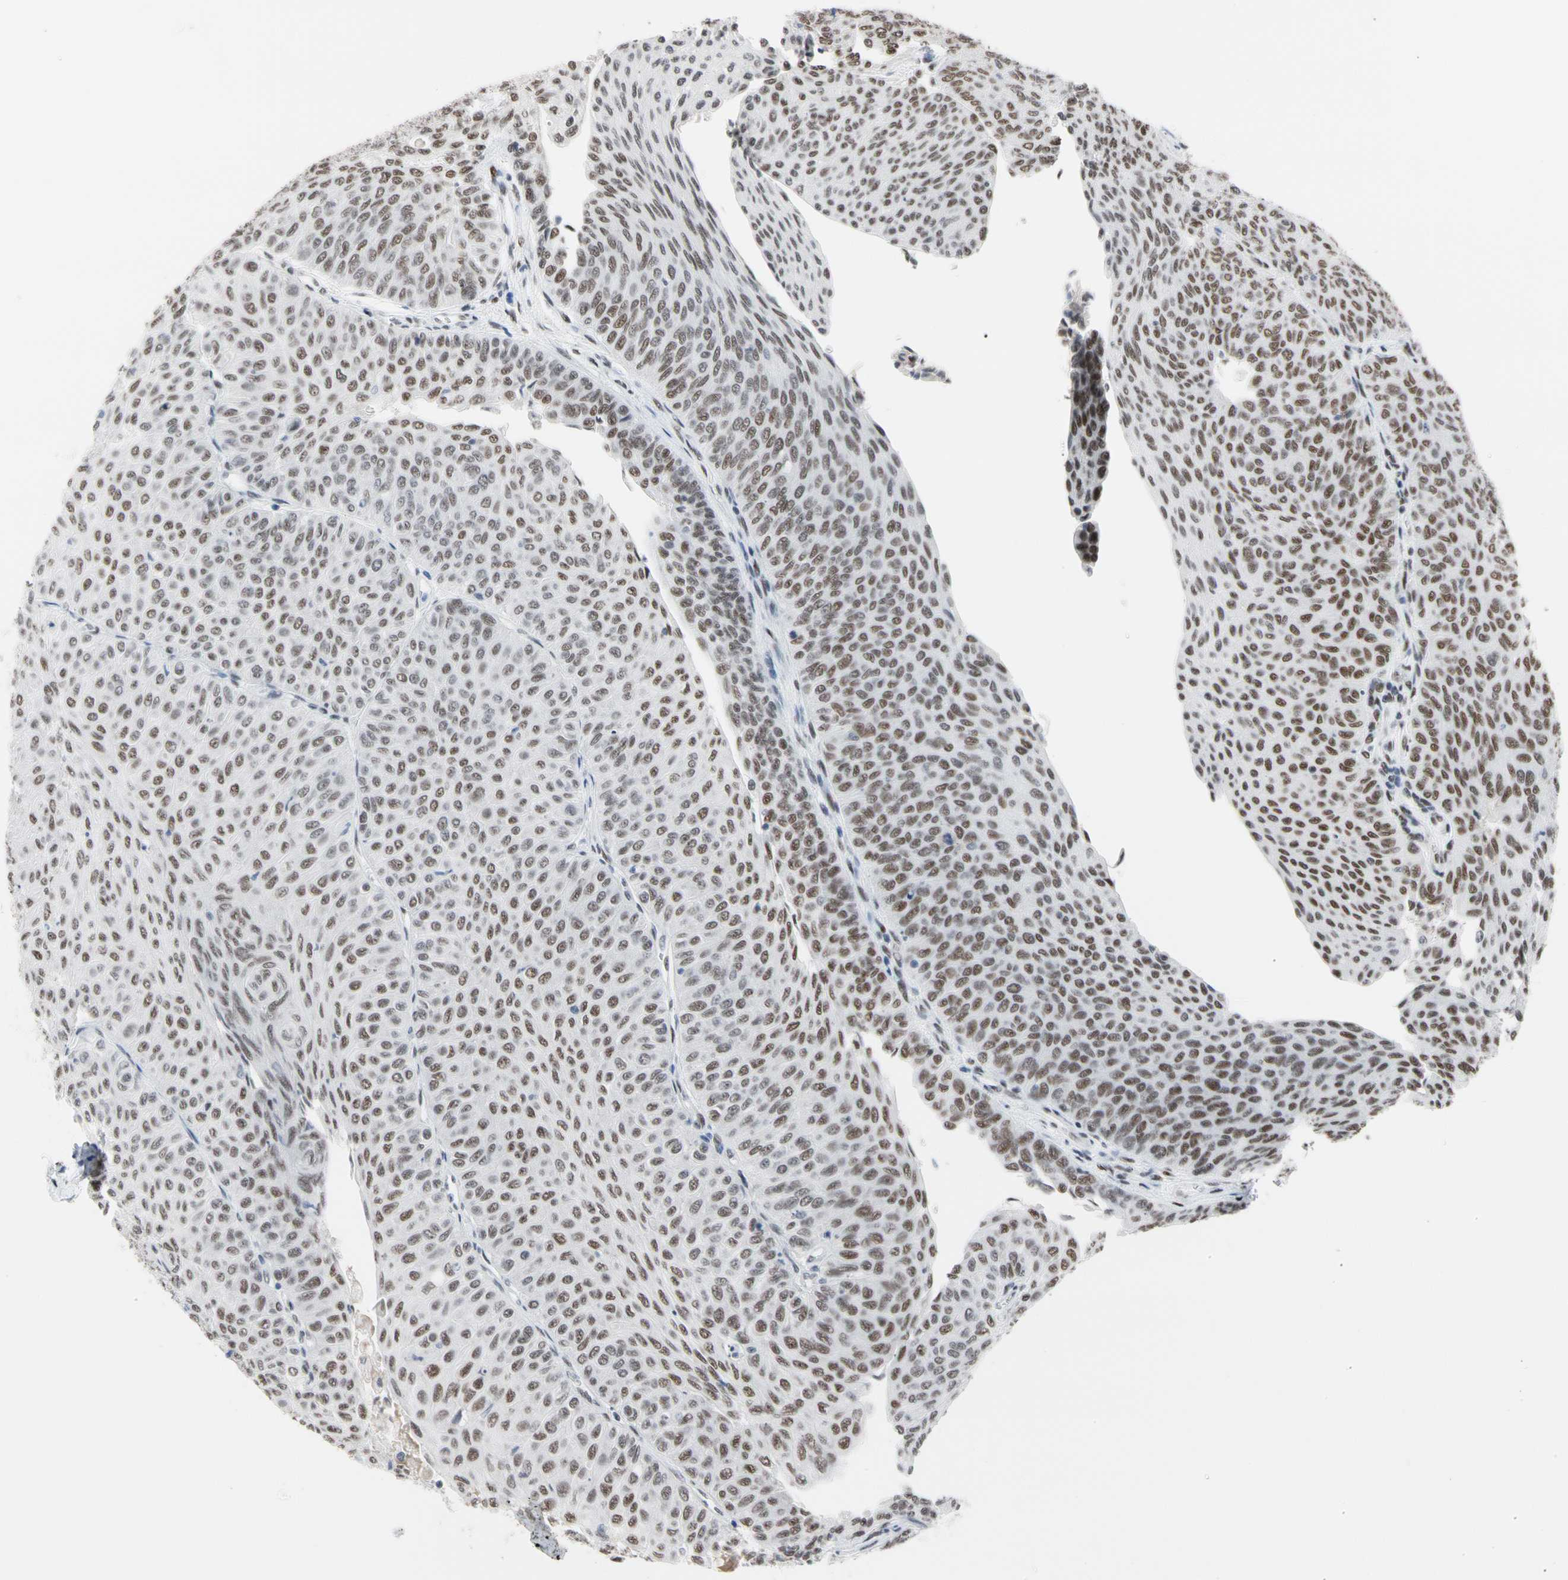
{"staining": {"intensity": "moderate", "quantity": ">75%", "location": "nuclear"}, "tissue": "urothelial cancer", "cell_type": "Tumor cells", "image_type": "cancer", "snomed": [{"axis": "morphology", "description": "Urothelial carcinoma, Low grade"}, {"axis": "topography", "description": "Urinary bladder"}], "caption": "Urothelial cancer stained with a protein marker displays moderate staining in tumor cells.", "gene": "FAM98B", "patient": {"sex": "male", "age": 78}}